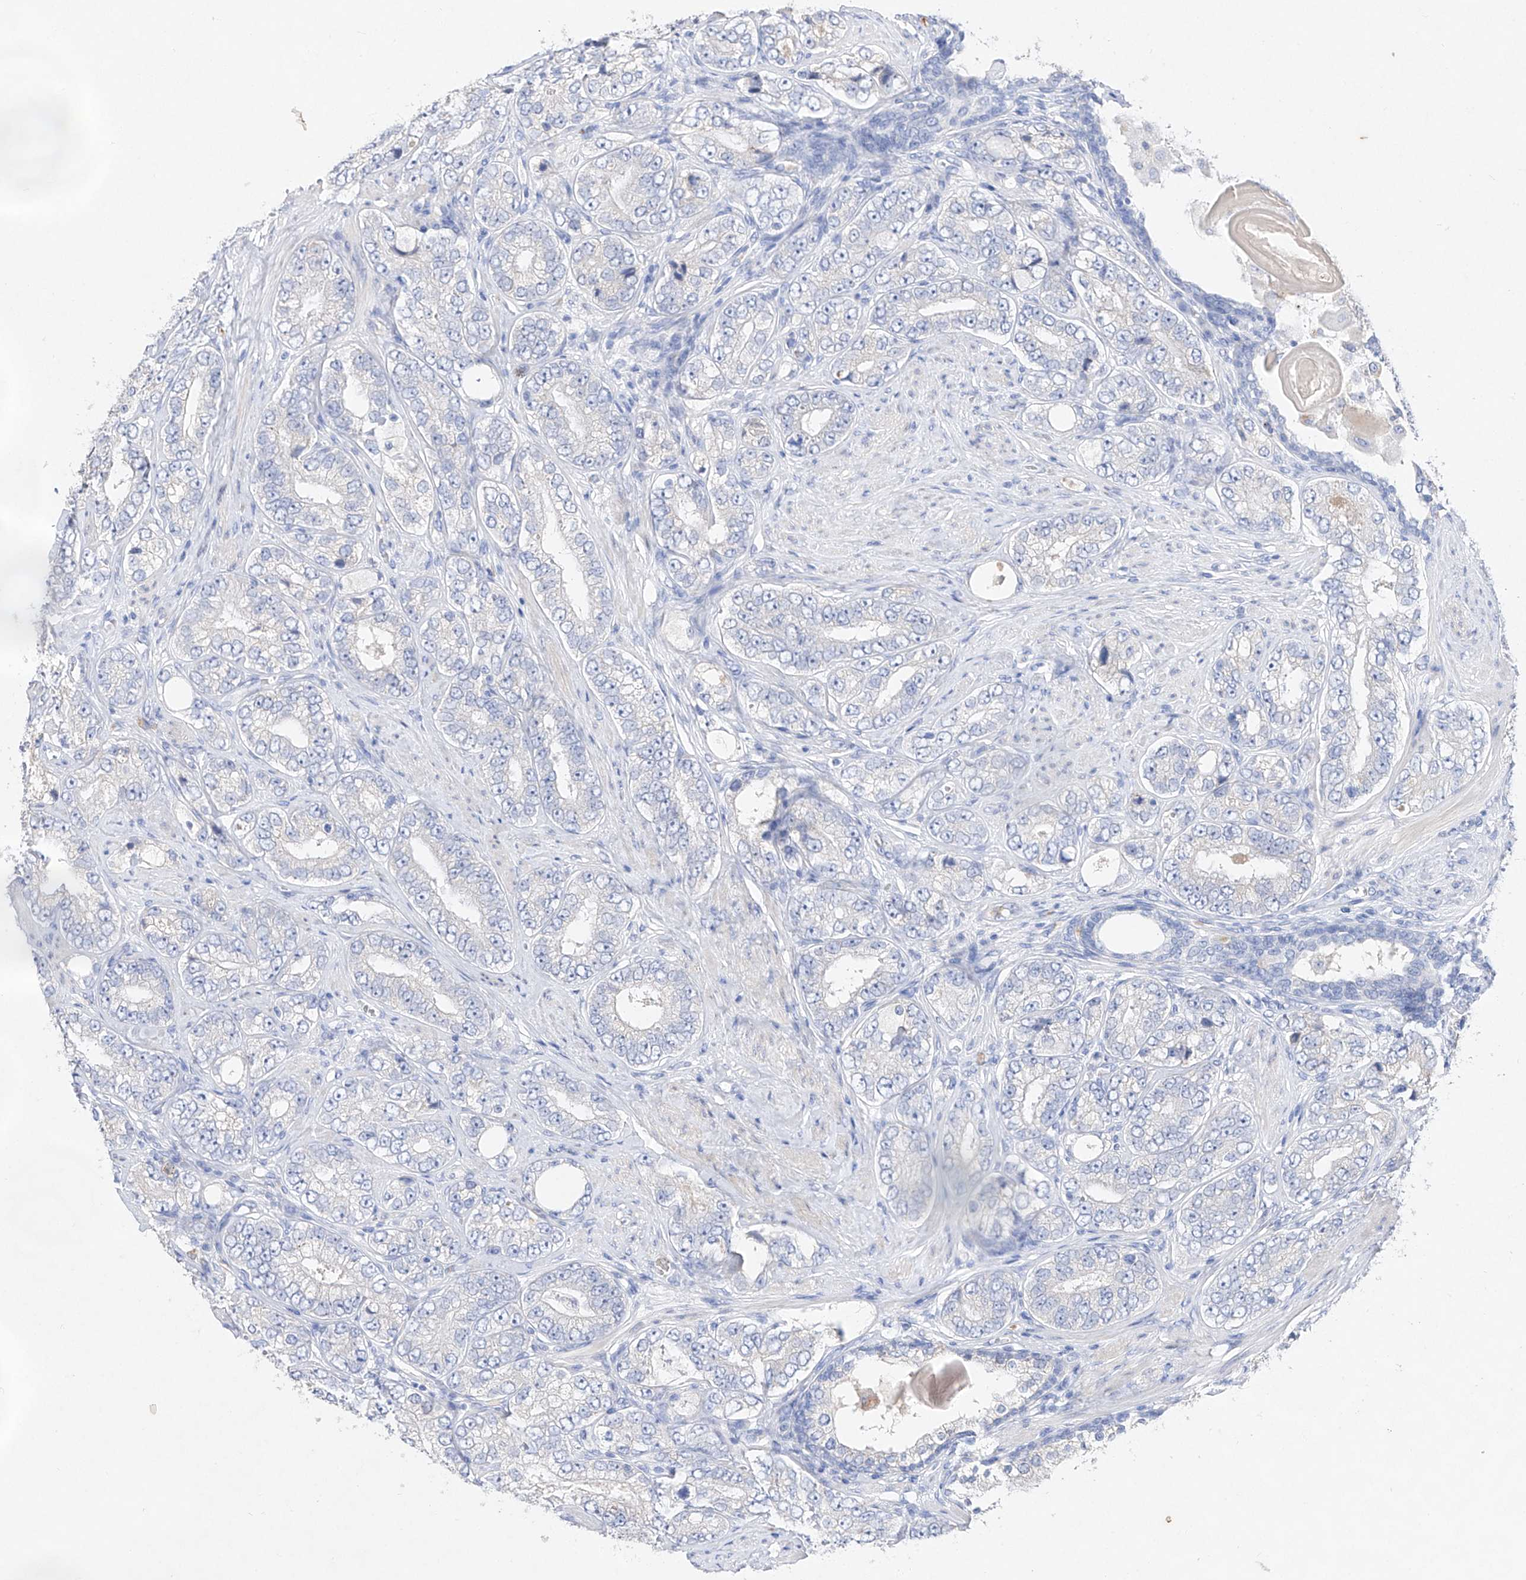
{"staining": {"intensity": "negative", "quantity": "none", "location": "none"}, "tissue": "prostate cancer", "cell_type": "Tumor cells", "image_type": "cancer", "snomed": [{"axis": "morphology", "description": "Adenocarcinoma, High grade"}, {"axis": "topography", "description": "Prostate"}], "caption": "This is a photomicrograph of immunohistochemistry (IHC) staining of prostate adenocarcinoma (high-grade), which shows no expression in tumor cells.", "gene": "TM7SF2", "patient": {"sex": "male", "age": 56}}